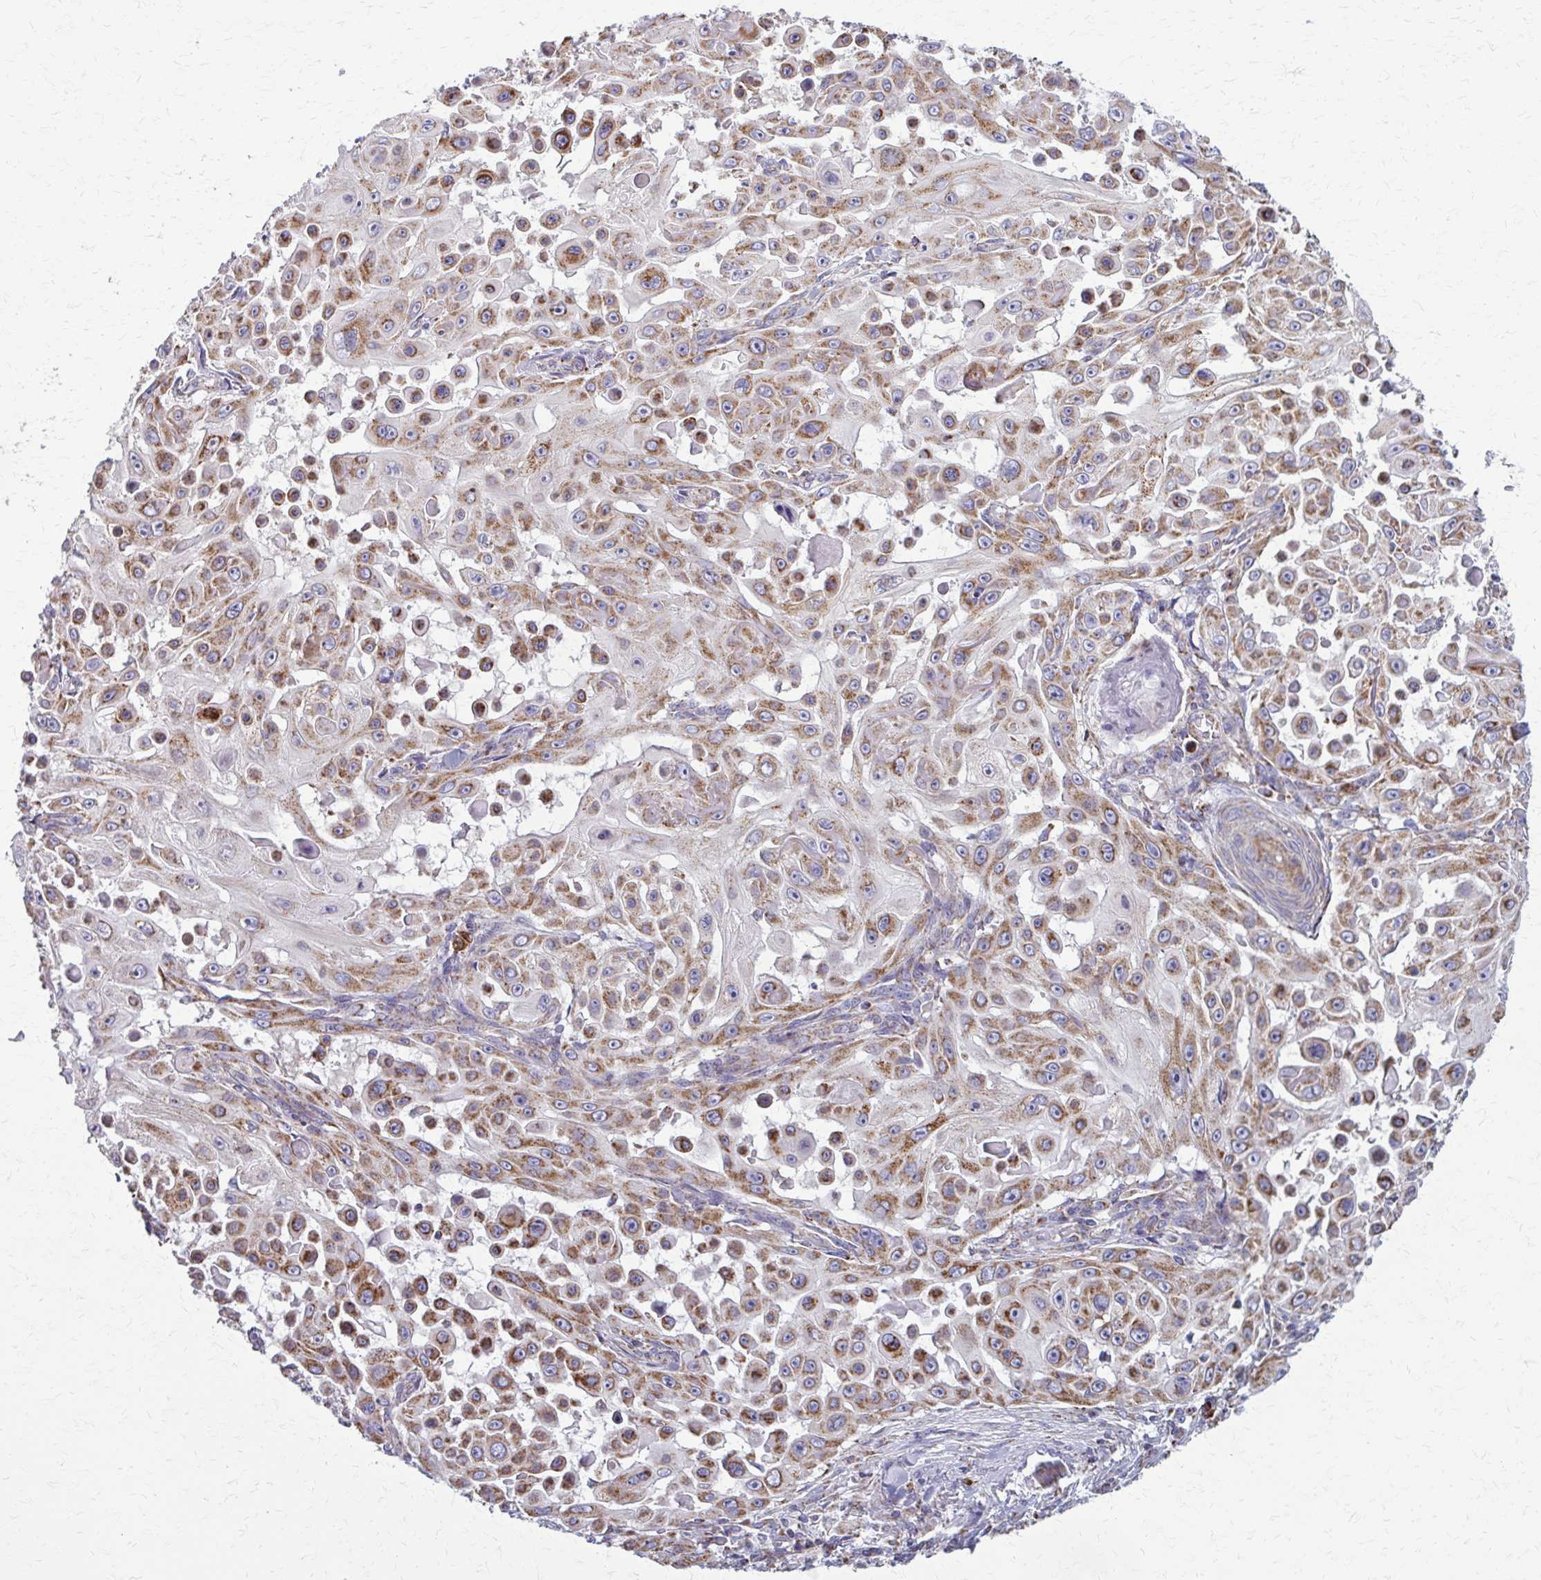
{"staining": {"intensity": "moderate", "quantity": ">75%", "location": "cytoplasmic/membranous"}, "tissue": "skin cancer", "cell_type": "Tumor cells", "image_type": "cancer", "snomed": [{"axis": "morphology", "description": "Squamous cell carcinoma, NOS"}, {"axis": "topography", "description": "Skin"}], "caption": "This is a micrograph of immunohistochemistry staining of skin cancer (squamous cell carcinoma), which shows moderate staining in the cytoplasmic/membranous of tumor cells.", "gene": "TVP23A", "patient": {"sex": "male", "age": 91}}